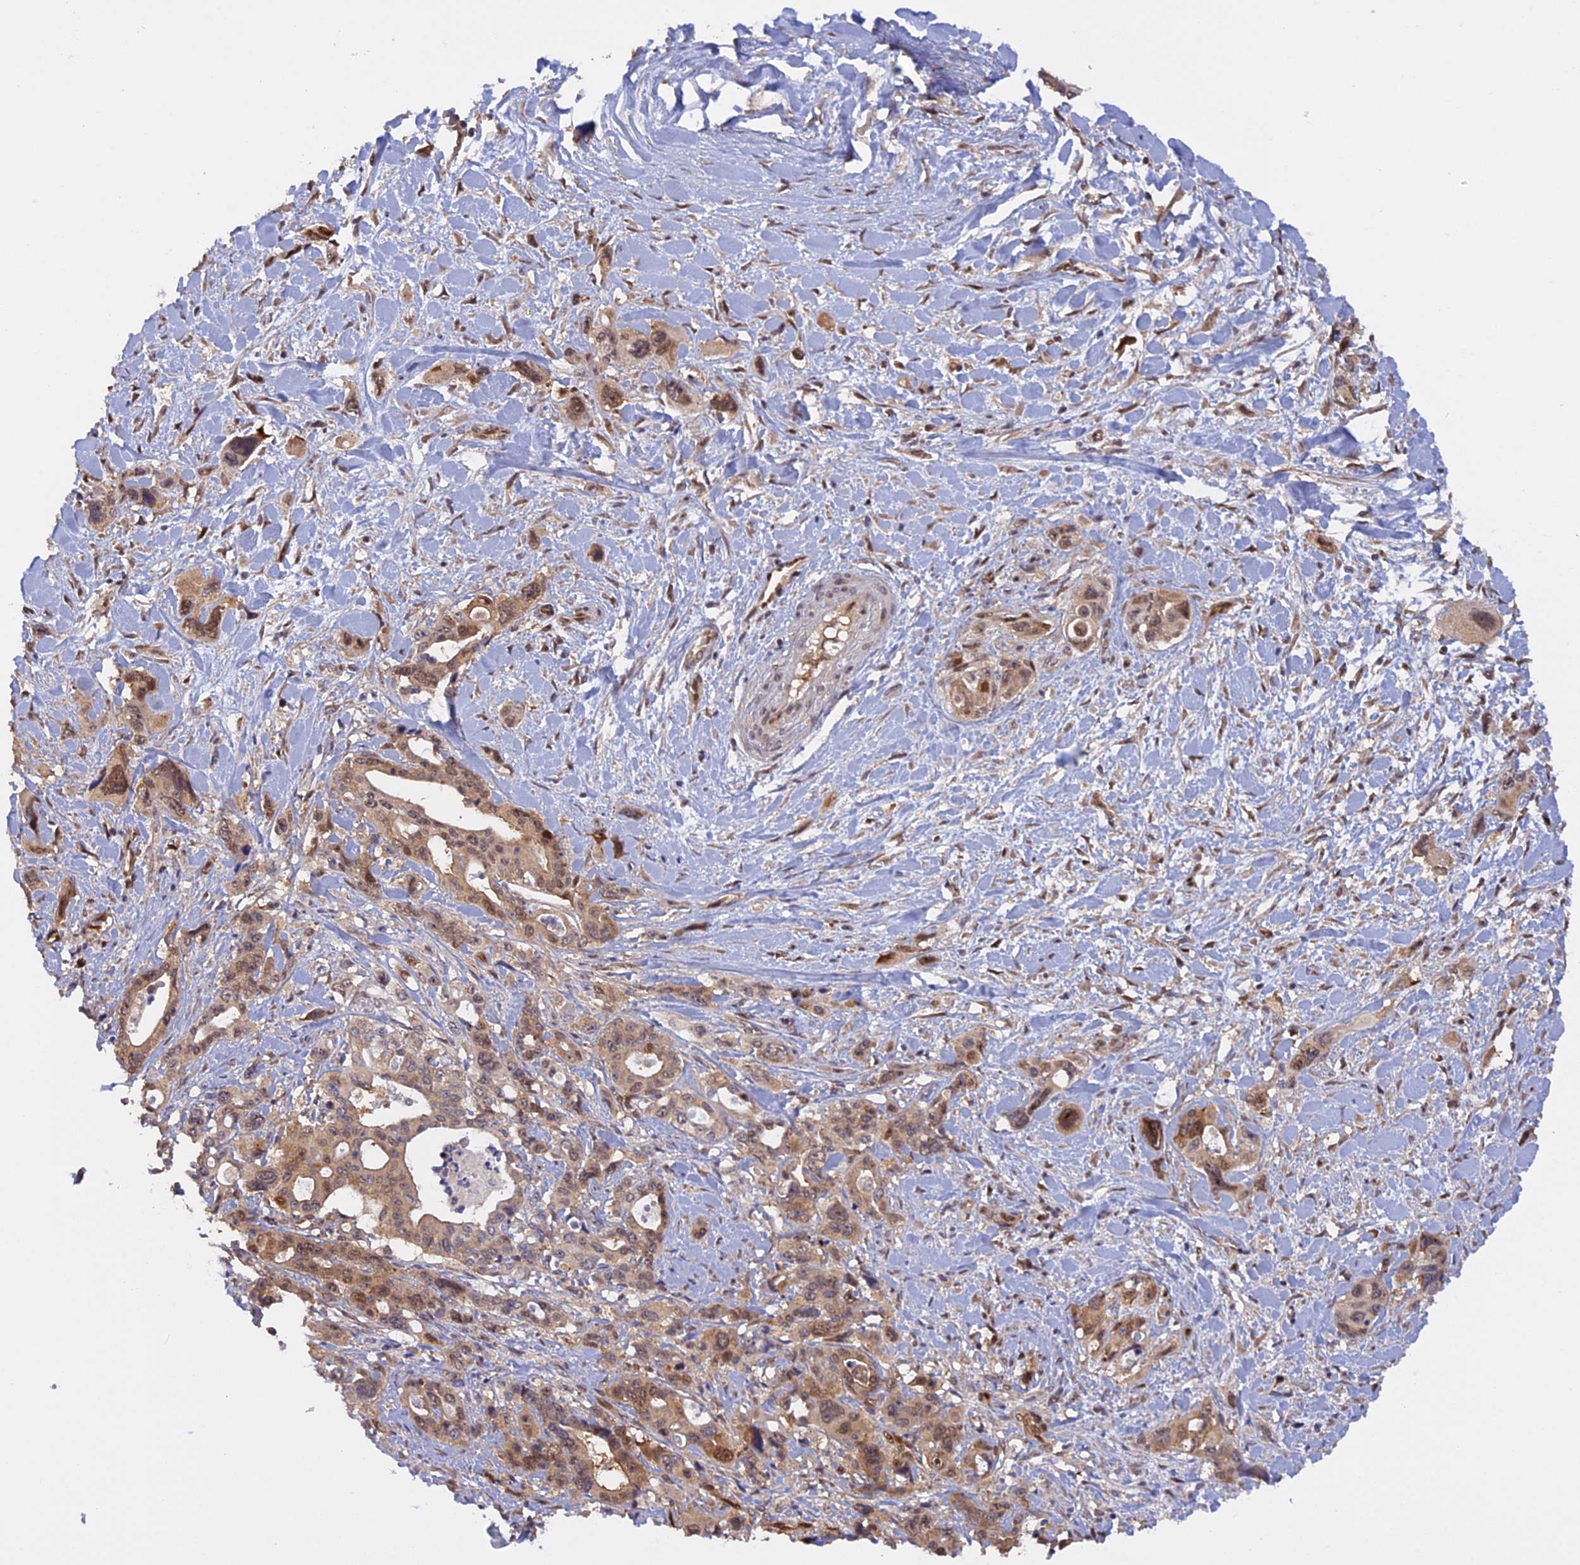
{"staining": {"intensity": "moderate", "quantity": "25%-75%", "location": "nuclear"}, "tissue": "pancreatic cancer", "cell_type": "Tumor cells", "image_type": "cancer", "snomed": [{"axis": "morphology", "description": "Adenocarcinoma, NOS"}, {"axis": "topography", "description": "Pancreas"}], "caption": "A medium amount of moderate nuclear positivity is identified in approximately 25%-75% of tumor cells in pancreatic adenocarcinoma tissue.", "gene": "ZNF428", "patient": {"sex": "male", "age": 46}}